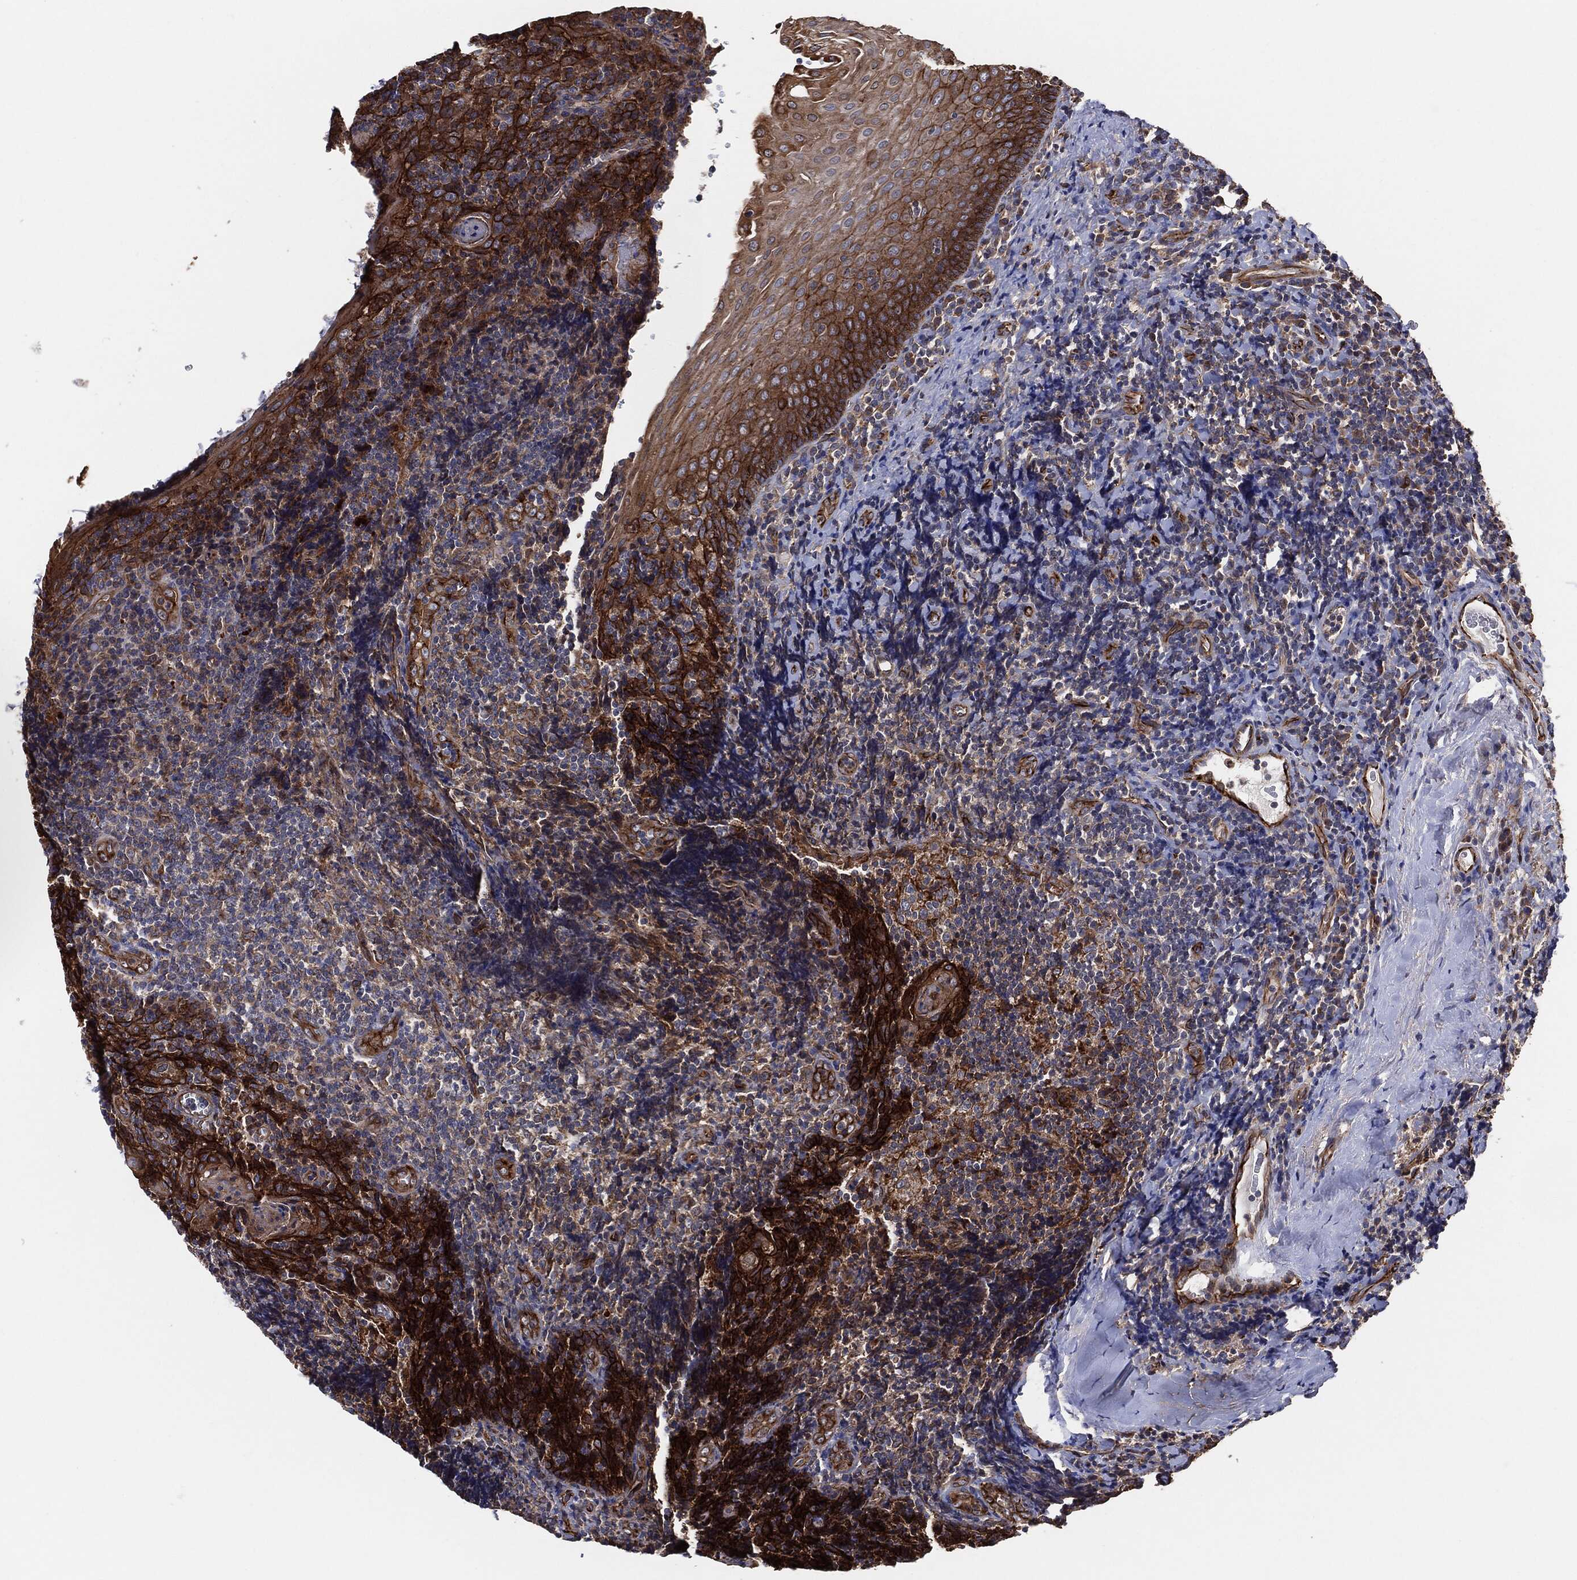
{"staining": {"intensity": "moderate", "quantity": "<25%", "location": "cytoplasmic/membranous"}, "tissue": "tonsil", "cell_type": "Germinal center cells", "image_type": "normal", "snomed": [{"axis": "morphology", "description": "Normal tissue, NOS"}, {"axis": "morphology", "description": "Inflammation, NOS"}, {"axis": "topography", "description": "Tonsil"}], "caption": "Protein staining by immunohistochemistry exhibits moderate cytoplasmic/membranous staining in about <25% of germinal center cells in normal tonsil.", "gene": "CTNNA1", "patient": {"sex": "female", "age": 31}}